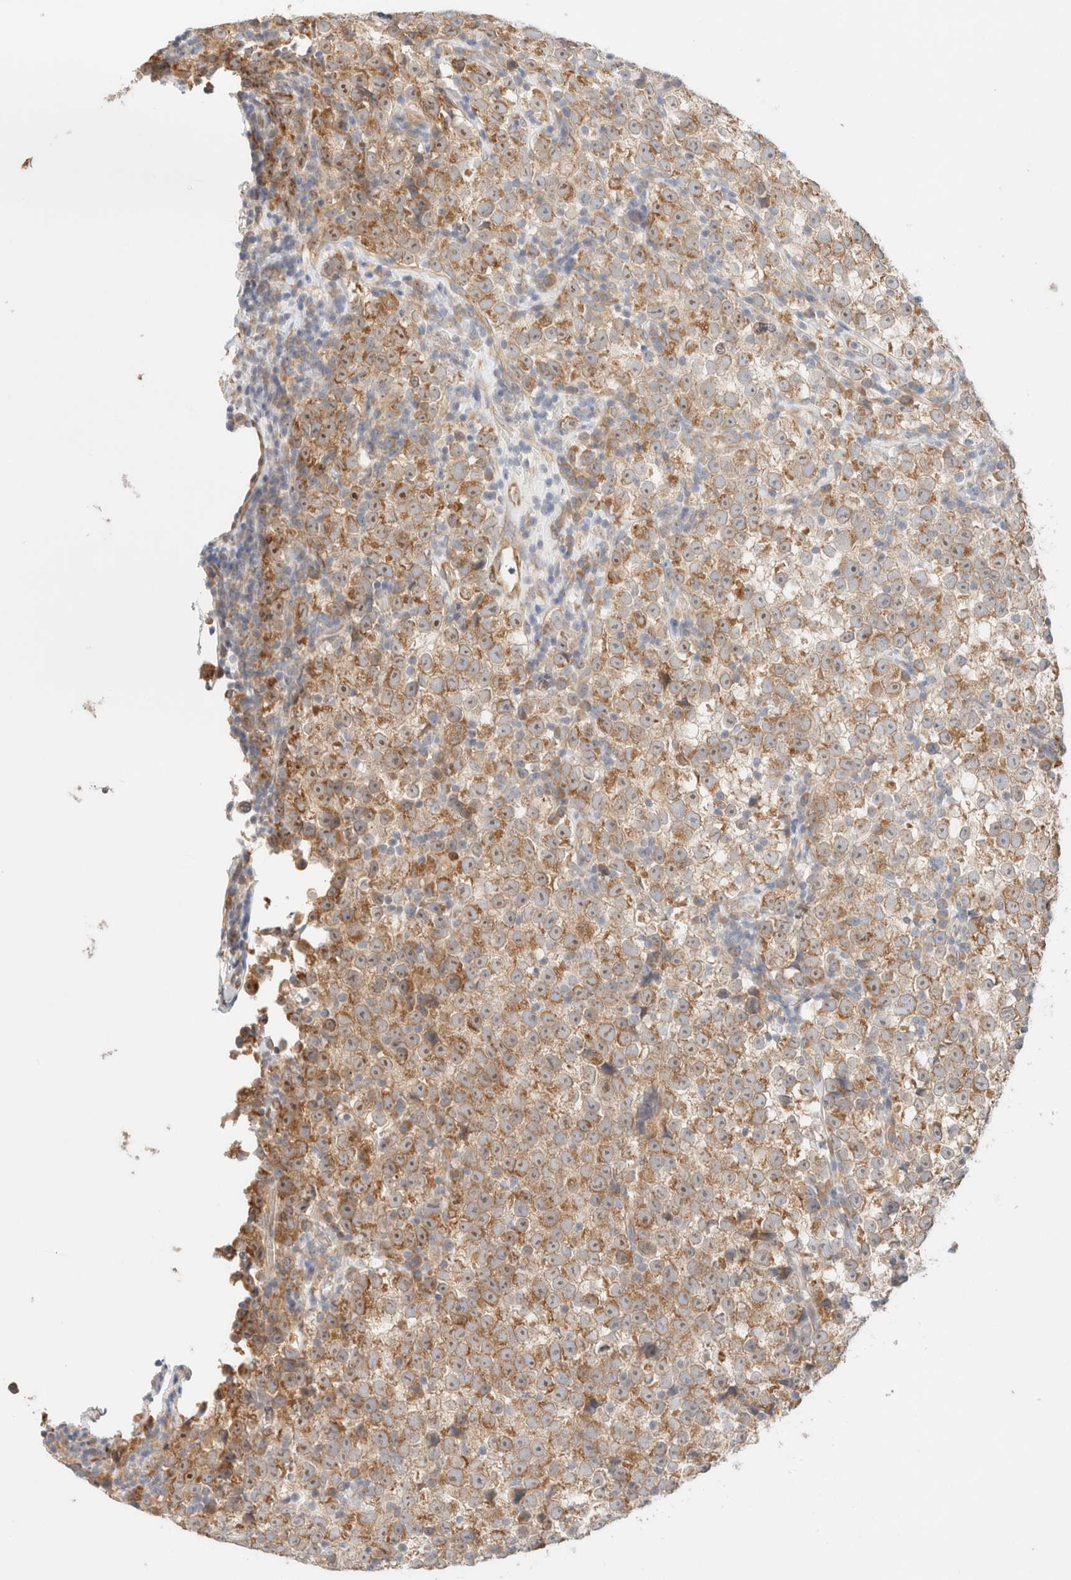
{"staining": {"intensity": "moderate", "quantity": ">75%", "location": "cytoplasmic/membranous,nuclear"}, "tissue": "testis cancer", "cell_type": "Tumor cells", "image_type": "cancer", "snomed": [{"axis": "morphology", "description": "Normal tissue, NOS"}, {"axis": "morphology", "description": "Seminoma, NOS"}, {"axis": "topography", "description": "Testis"}], "caption": "The micrograph demonstrates staining of testis seminoma, revealing moderate cytoplasmic/membranous and nuclear protein expression (brown color) within tumor cells.", "gene": "RRP15", "patient": {"sex": "male", "age": 43}}